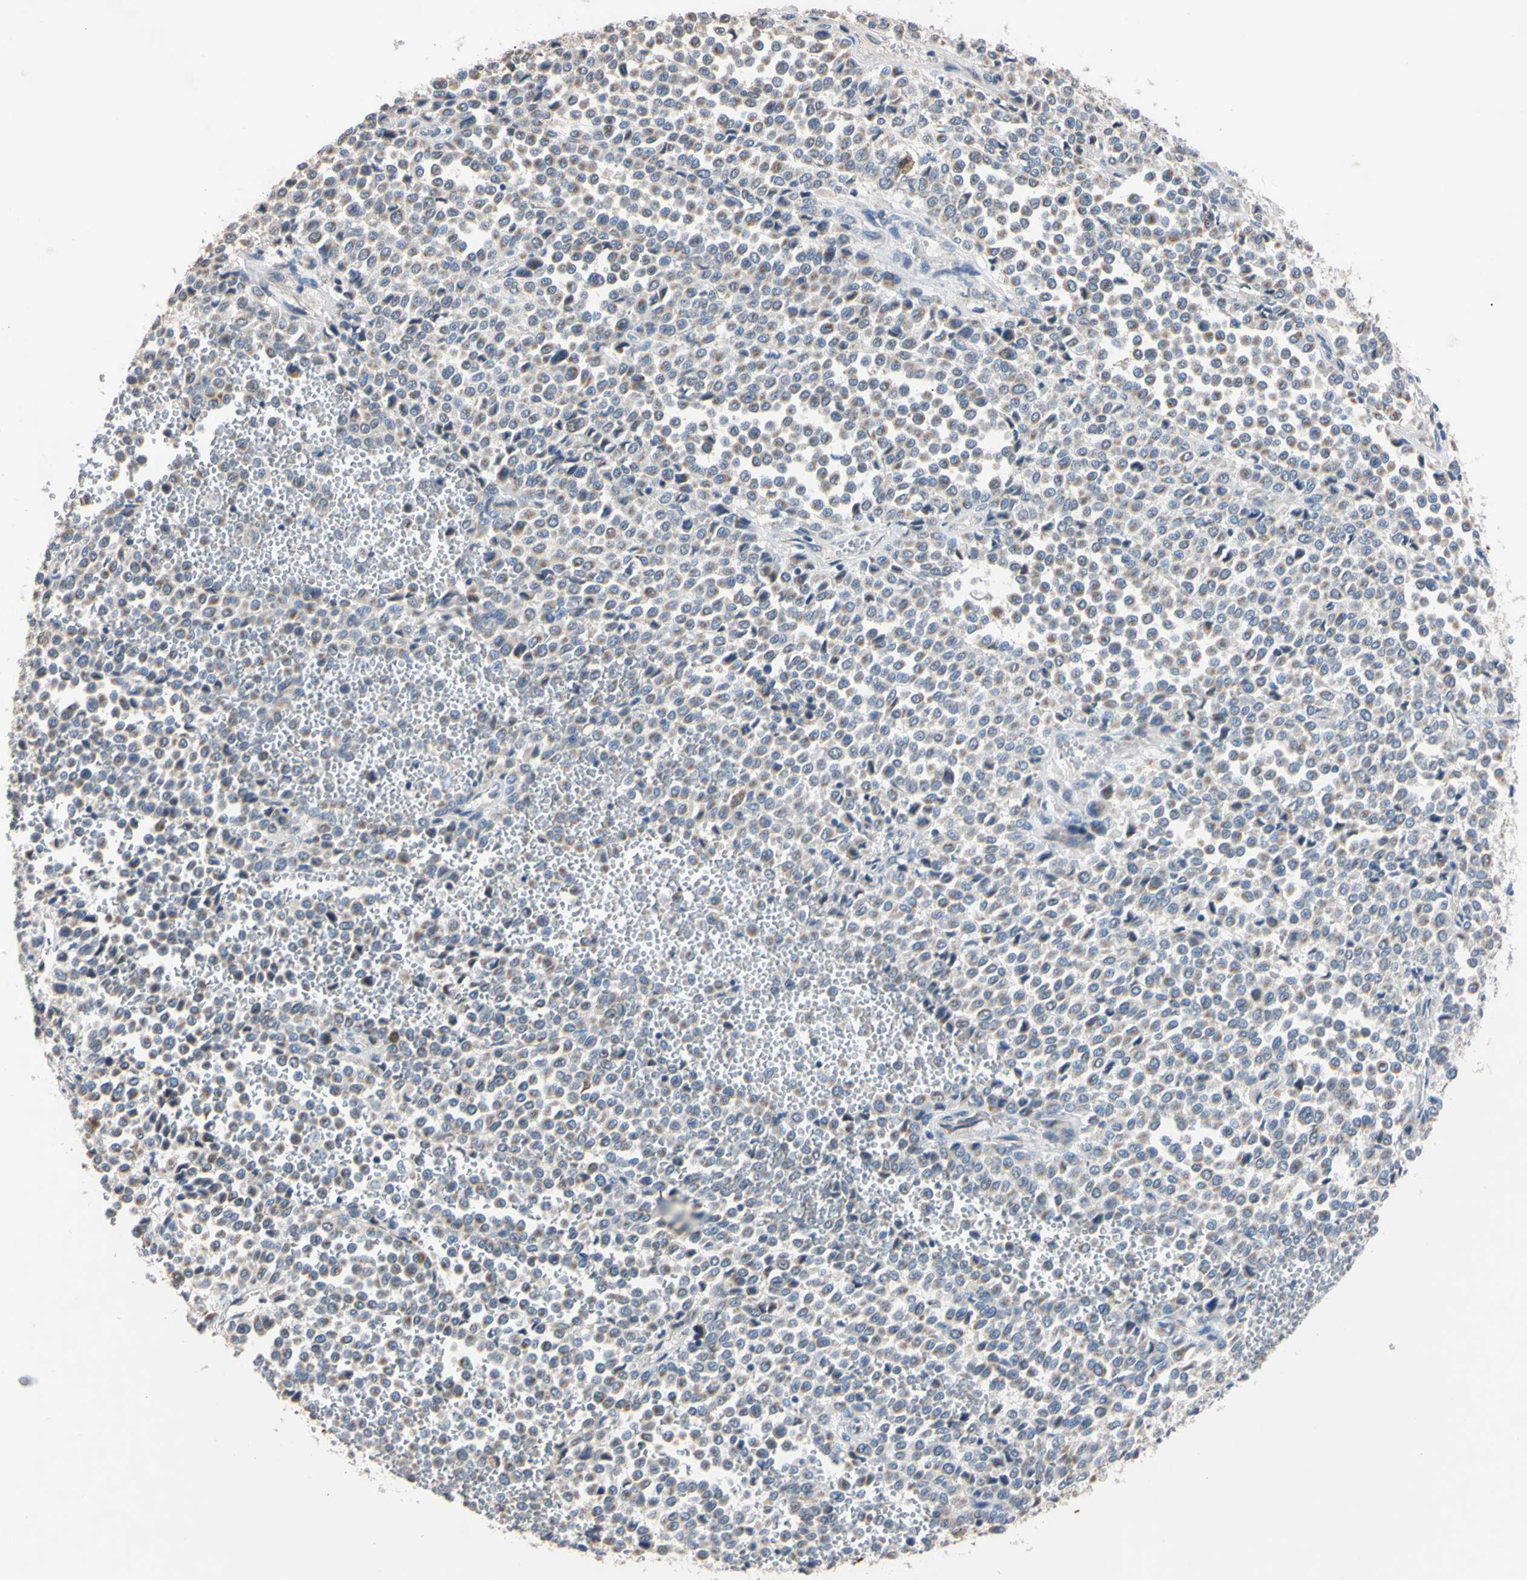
{"staining": {"intensity": "weak", "quantity": "<25%", "location": "cytoplasmic/membranous"}, "tissue": "melanoma", "cell_type": "Tumor cells", "image_type": "cancer", "snomed": [{"axis": "morphology", "description": "Malignant melanoma, Metastatic site"}, {"axis": "topography", "description": "Pancreas"}], "caption": "DAB immunohistochemical staining of melanoma reveals no significant staining in tumor cells.", "gene": "PNKD", "patient": {"sex": "female", "age": 30}}